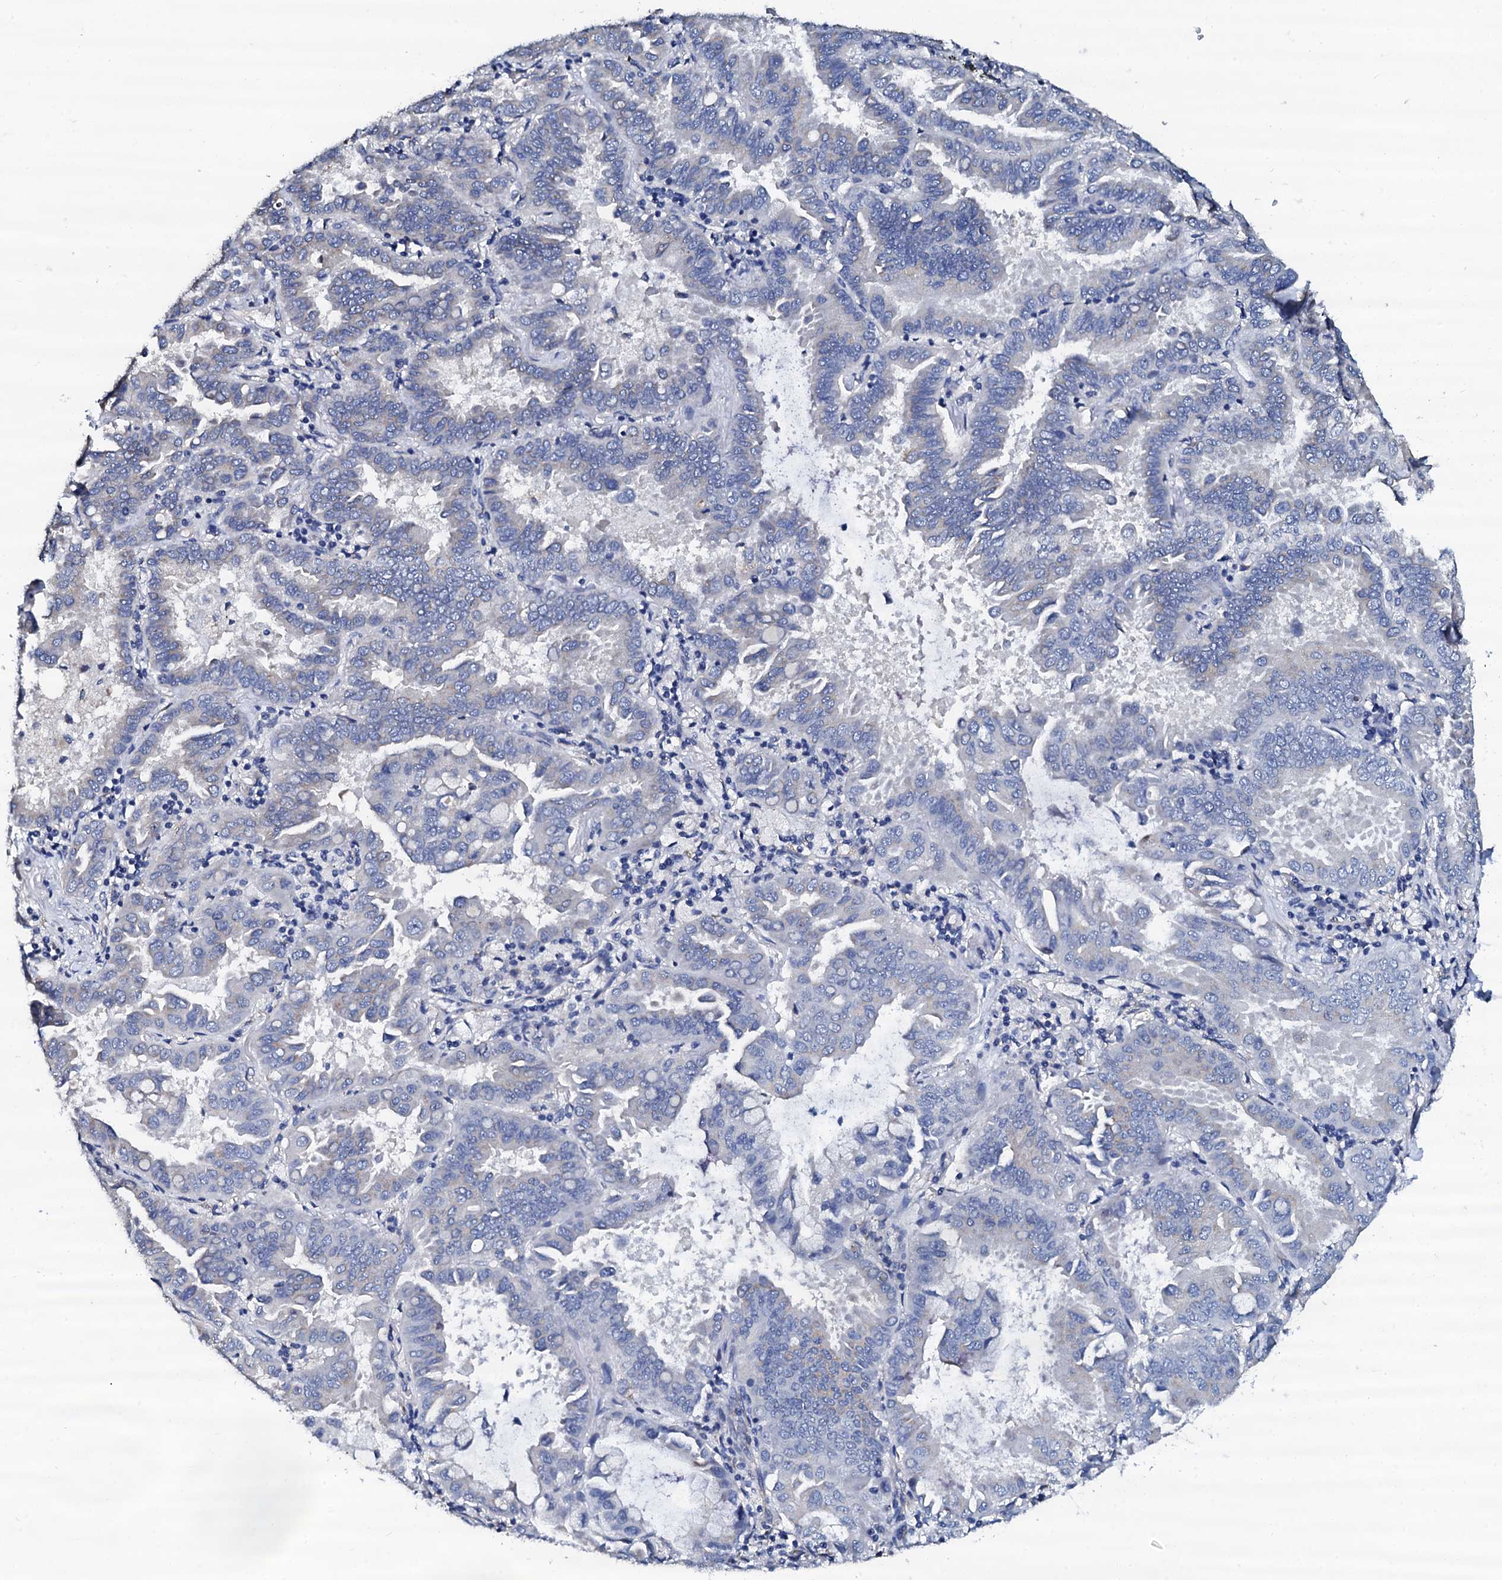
{"staining": {"intensity": "negative", "quantity": "none", "location": "none"}, "tissue": "lung cancer", "cell_type": "Tumor cells", "image_type": "cancer", "snomed": [{"axis": "morphology", "description": "Adenocarcinoma, NOS"}, {"axis": "topography", "description": "Lung"}], "caption": "Immunohistochemistry of human lung adenocarcinoma displays no staining in tumor cells.", "gene": "AKAP3", "patient": {"sex": "male", "age": 64}}